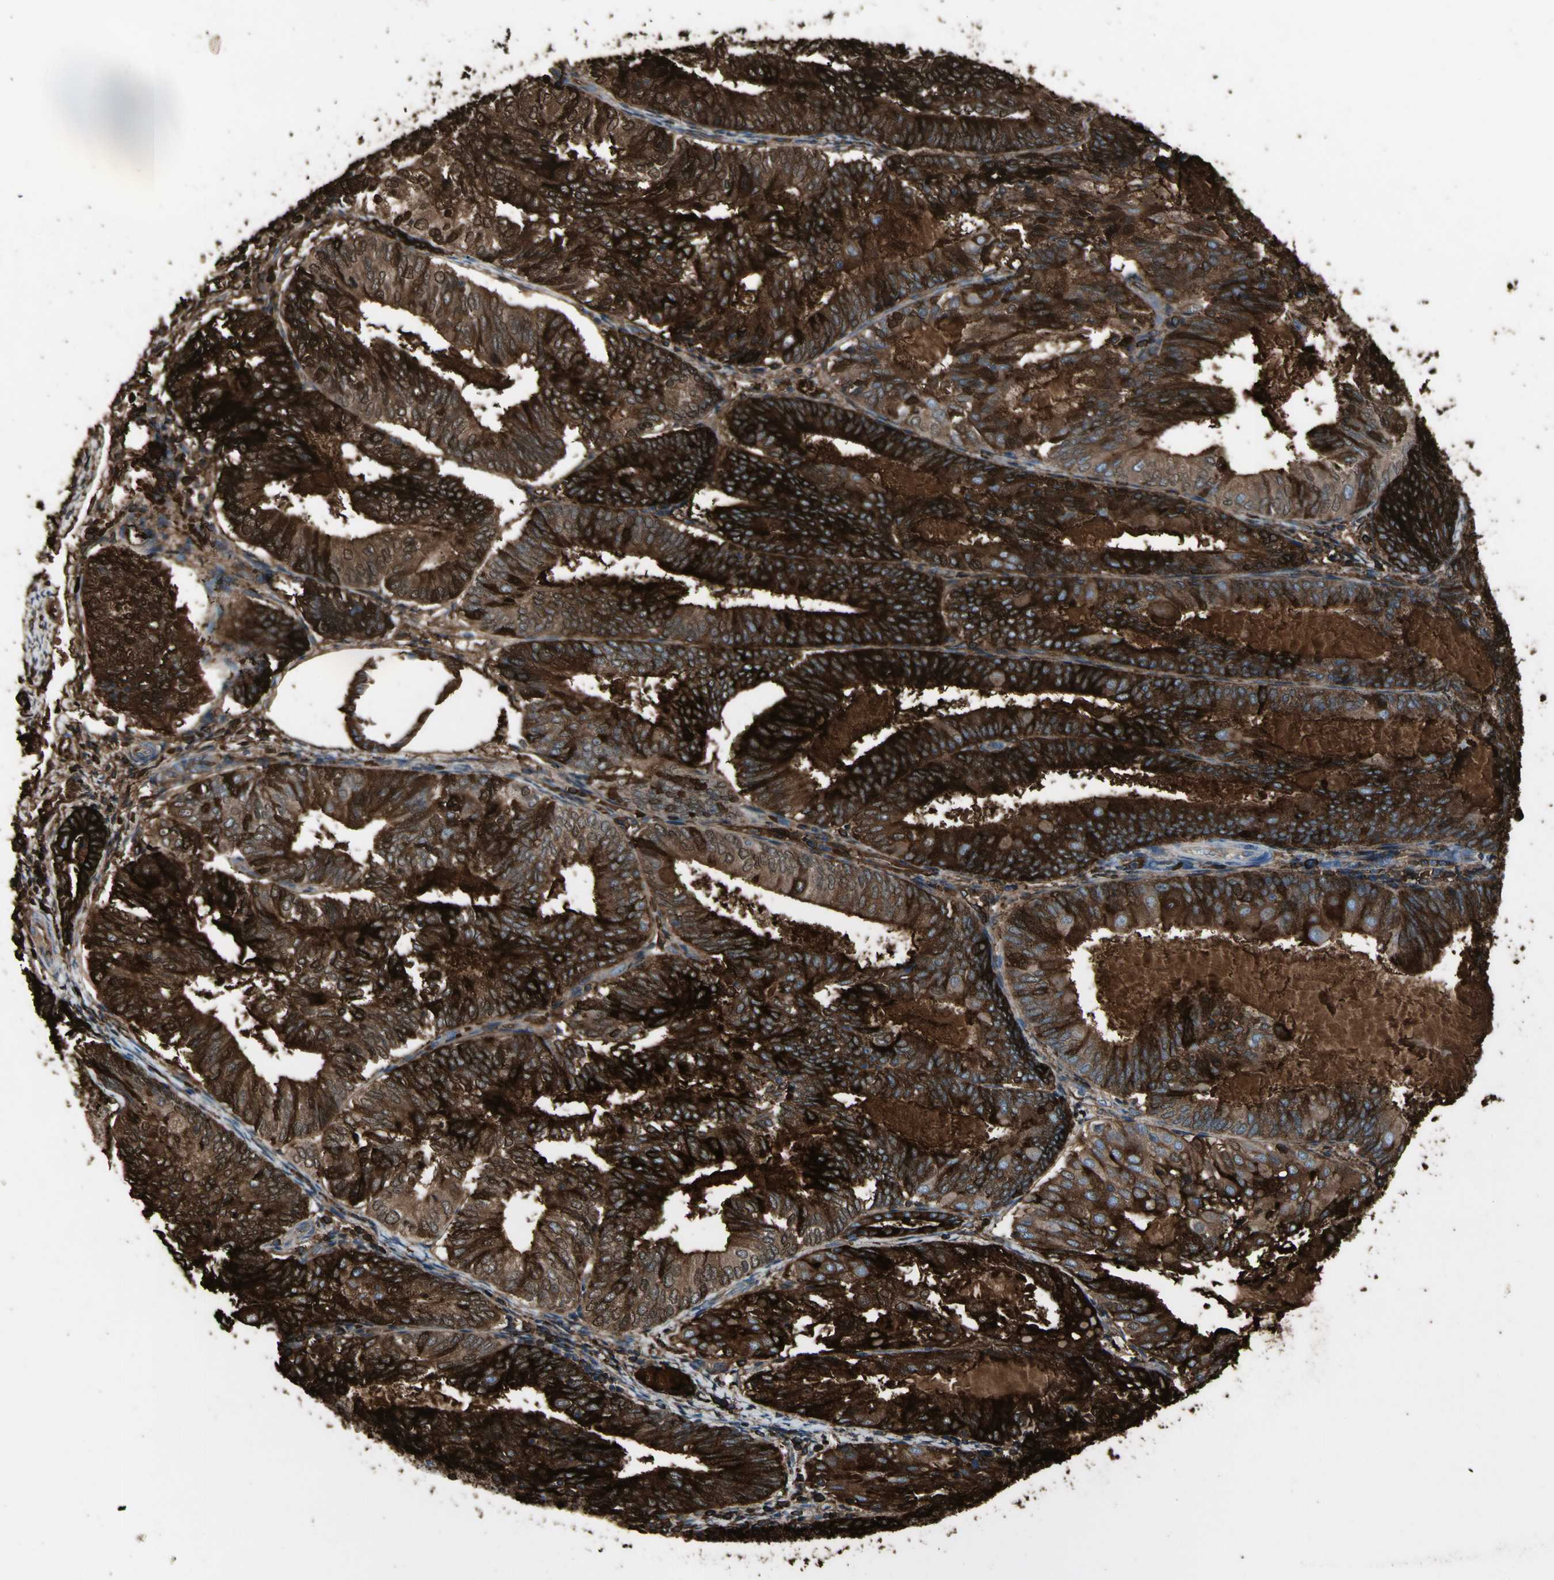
{"staining": {"intensity": "strong", "quantity": ">75%", "location": "cytoplasmic/membranous"}, "tissue": "endometrial cancer", "cell_type": "Tumor cells", "image_type": "cancer", "snomed": [{"axis": "morphology", "description": "Adenocarcinoma, NOS"}, {"axis": "topography", "description": "Endometrium"}], "caption": "A high amount of strong cytoplasmic/membranous staining is appreciated in about >75% of tumor cells in endometrial cancer tissue.", "gene": "PIGR", "patient": {"sex": "female", "age": 81}}